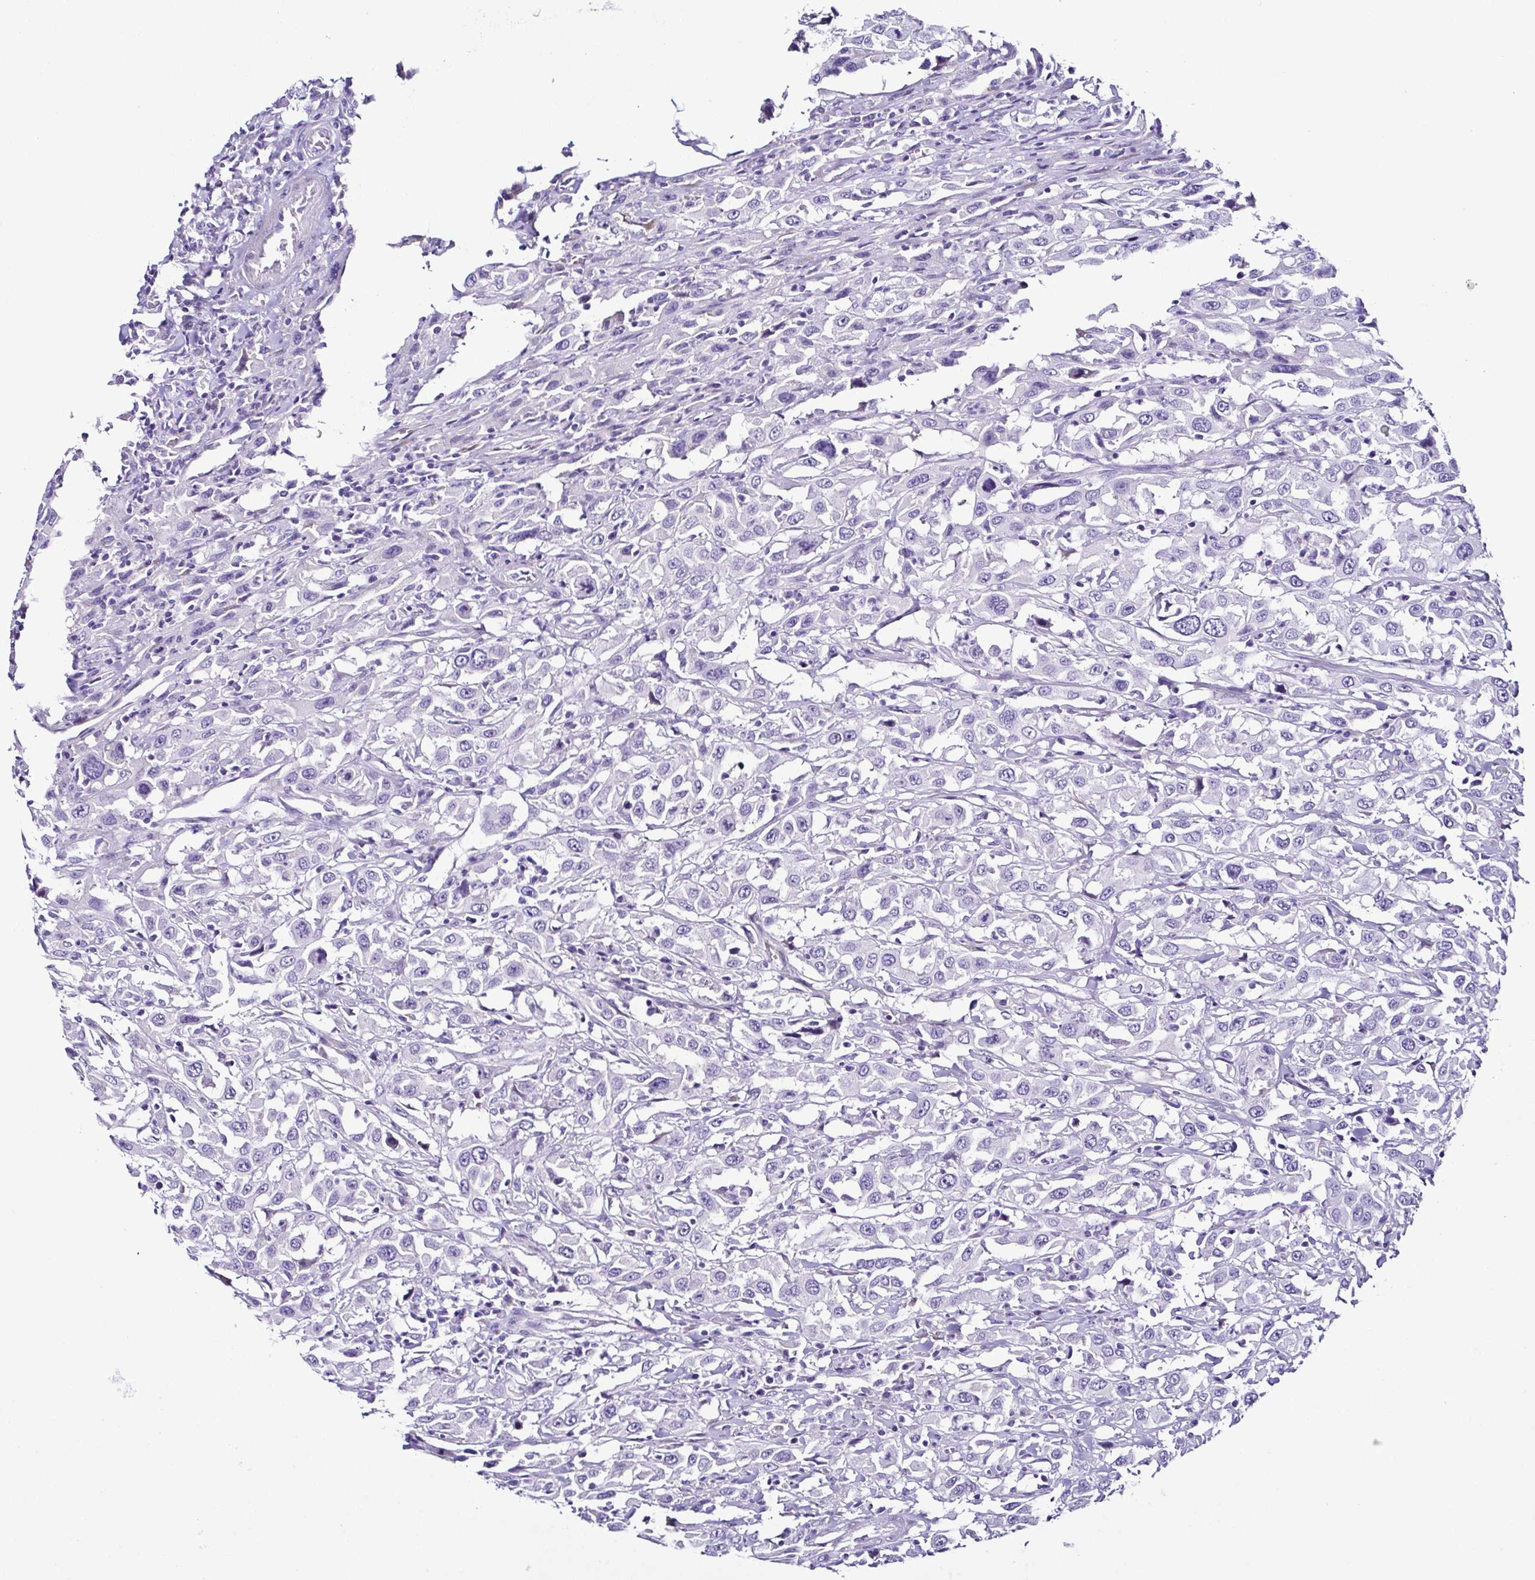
{"staining": {"intensity": "negative", "quantity": "none", "location": "none"}, "tissue": "urothelial cancer", "cell_type": "Tumor cells", "image_type": "cancer", "snomed": [{"axis": "morphology", "description": "Urothelial carcinoma, High grade"}, {"axis": "topography", "description": "Urinary bladder"}], "caption": "The immunohistochemistry (IHC) histopathology image has no significant expression in tumor cells of urothelial carcinoma (high-grade) tissue.", "gene": "SRL", "patient": {"sex": "male", "age": 61}}